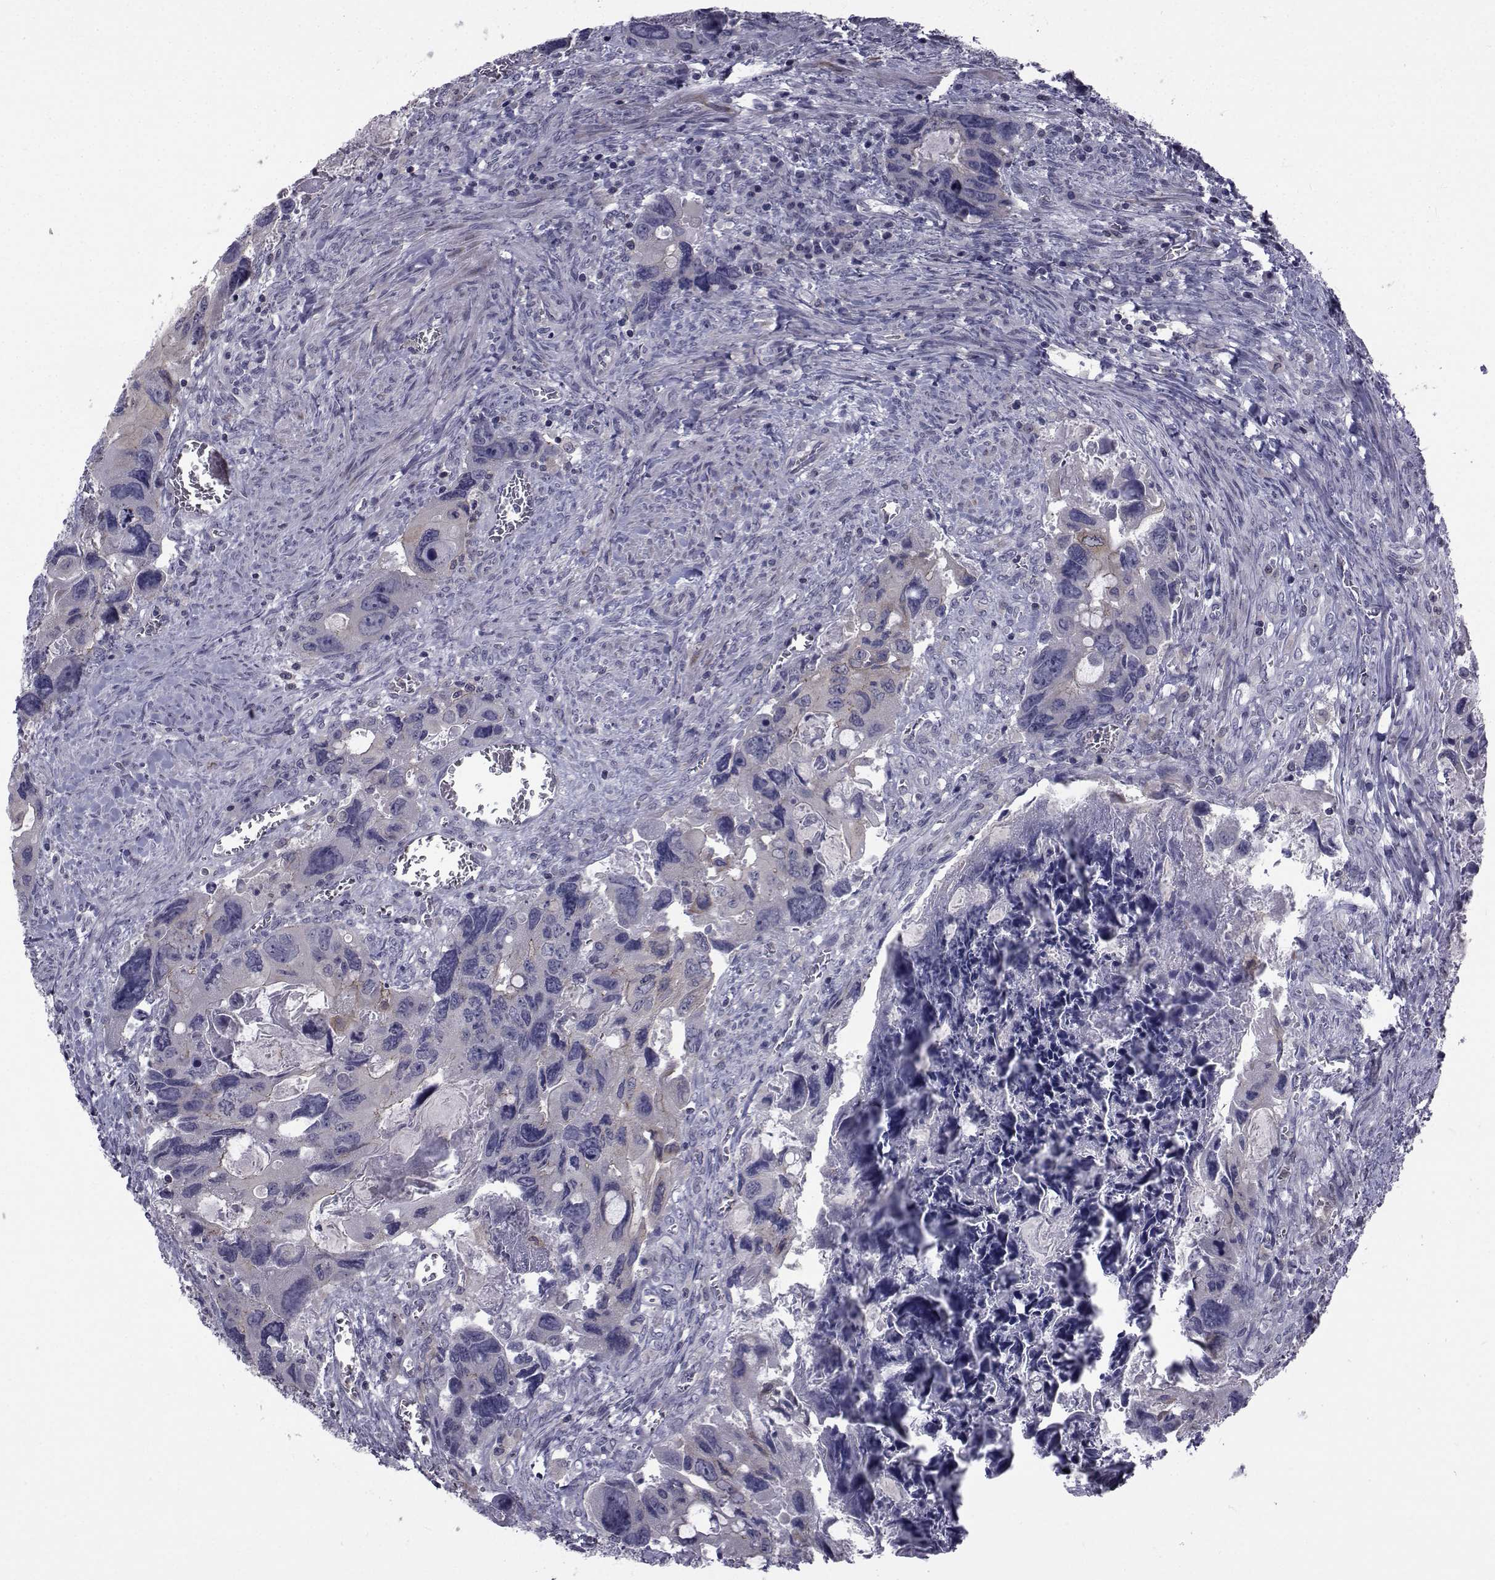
{"staining": {"intensity": "negative", "quantity": "none", "location": "none"}, "tissue": "colorectal cancer", "cell_type": "Tumor cells", "image_type": "cancer", "snomed": [{"axis": "morphology", "description": "Adenocarcinoma, NOS"}, {"axis": "topography", "description": "Rectum"}], "caption": "The image exhibits no significant positivity in tumor cells of colorectal cancer (adenocarcinoma). The staining is performed using DAB (3,3'-diaminobenzidine) brown chromogen with nuclei counter-stained in using hematoxylin.", "gene": "SLC30A10", "patient": {"sex": "male", "age": 62}}